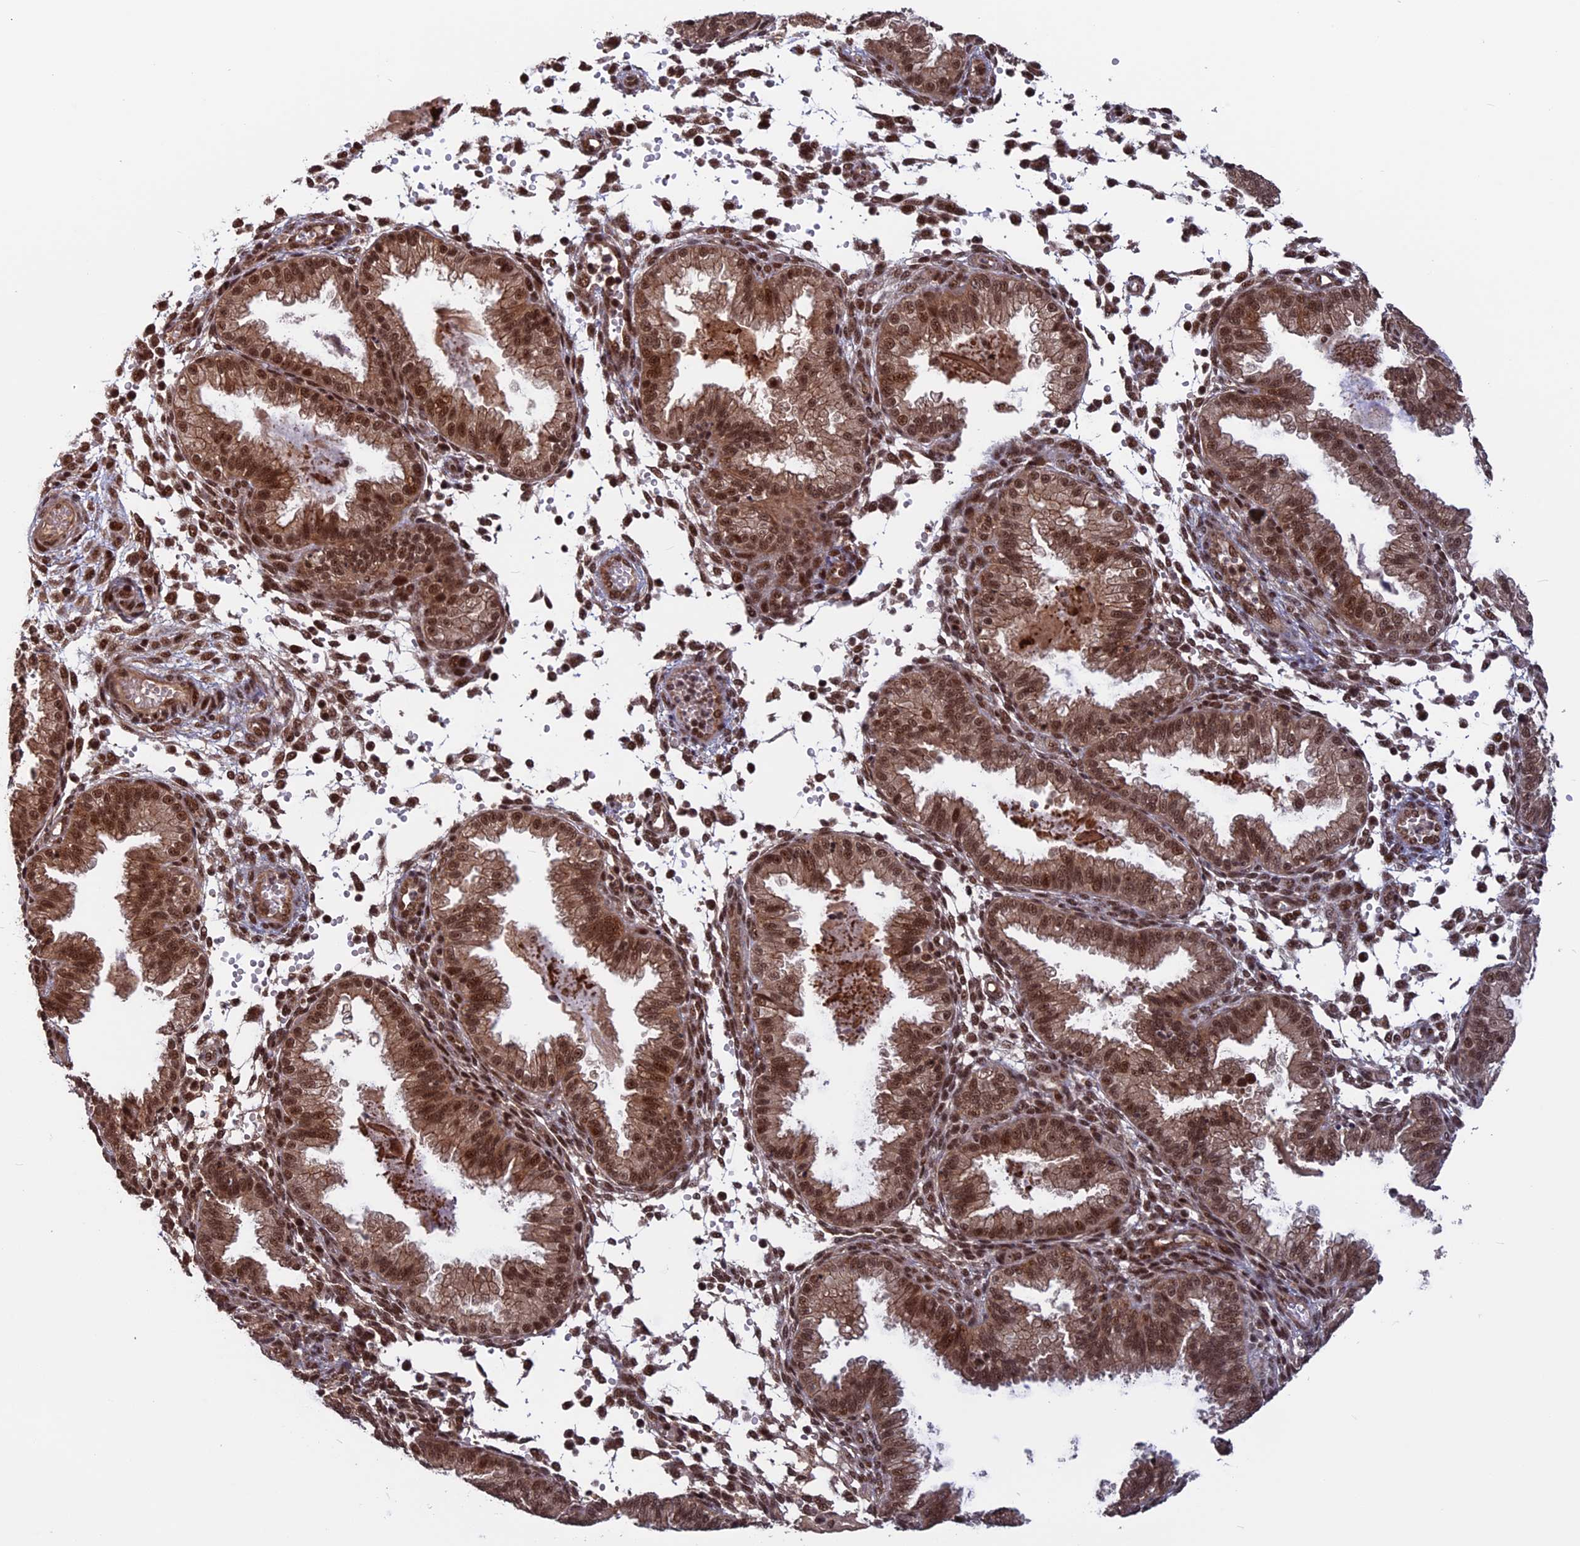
{"staining": {"intensity": "moderate", "quantity": "25%-75%", "location": "nuclear"}, "tissue": "endometrium", "cell_type": "Cells in endometrial stroma", "image_type": "normal", "snomed": [{"axis": "morphology", "description": "Normal tissue, NOS"}, {"axis": "topography", "description": "Endometrium"}], "caption": "Unremarkable endometrium displays moderate nuclear positivity in about 25%-75% of cells in endometrial stroma.", "gene": "CACTIN", "patient": {"sex": "female", "age": 33}}